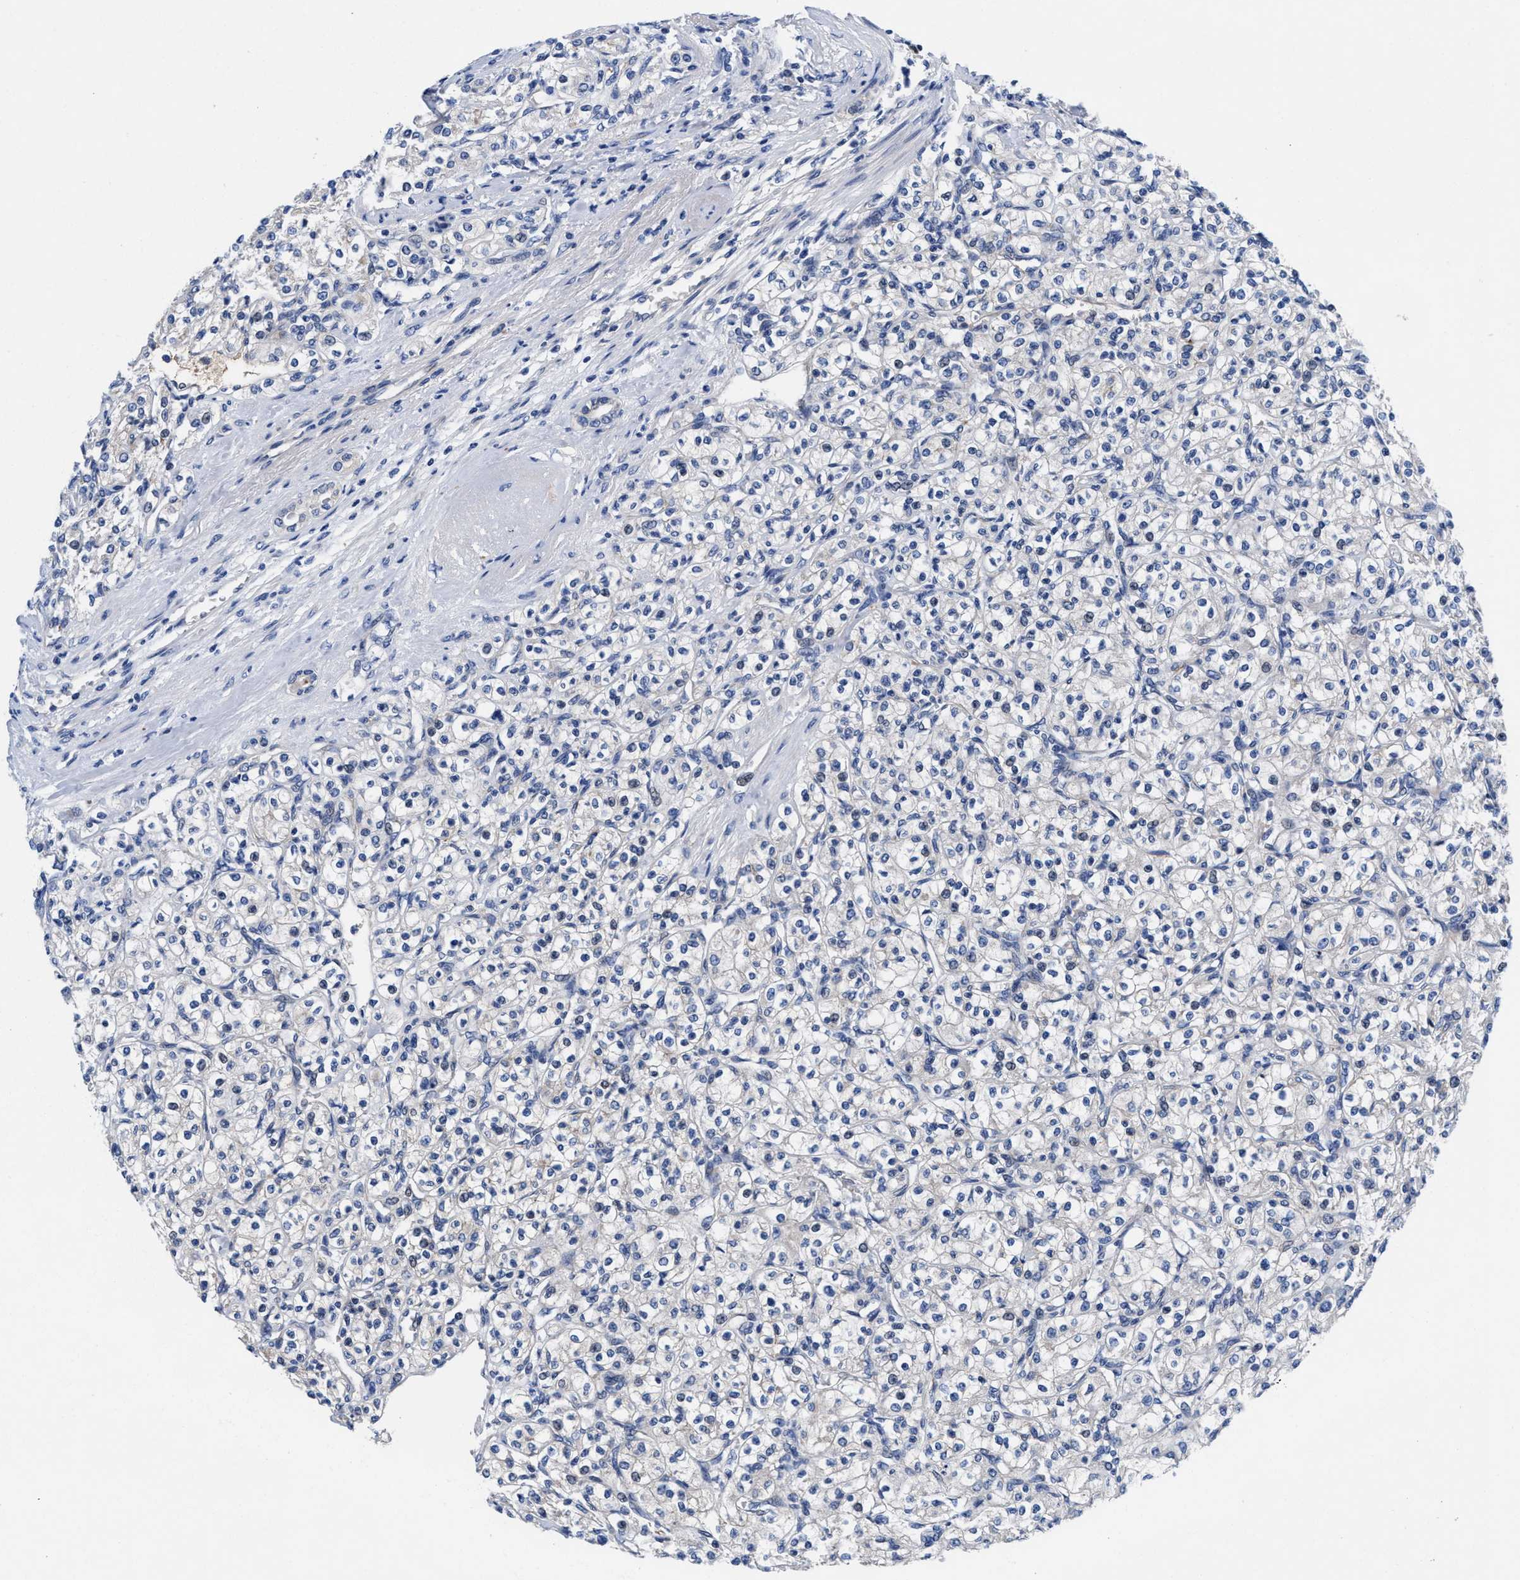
{"staining": {"intensity": "negative", "quantity": "none", "location": "none"}, "tissue": "renal cancer", "cell_type": "Tumor cells", "image_type": "cancer", "snomed": [{"axis": "morphology", "description": "Adenocarcinoma, NOS"}, {"axis": "topography", "description": "Kidney"}], "caption": "High power microscopy micrograph of an IHC micrograph of renal cancer, revealing no significant positivity in tumor cells.", "gene": "DHRS13", "patient": {"sex": "male", "age": 77}}